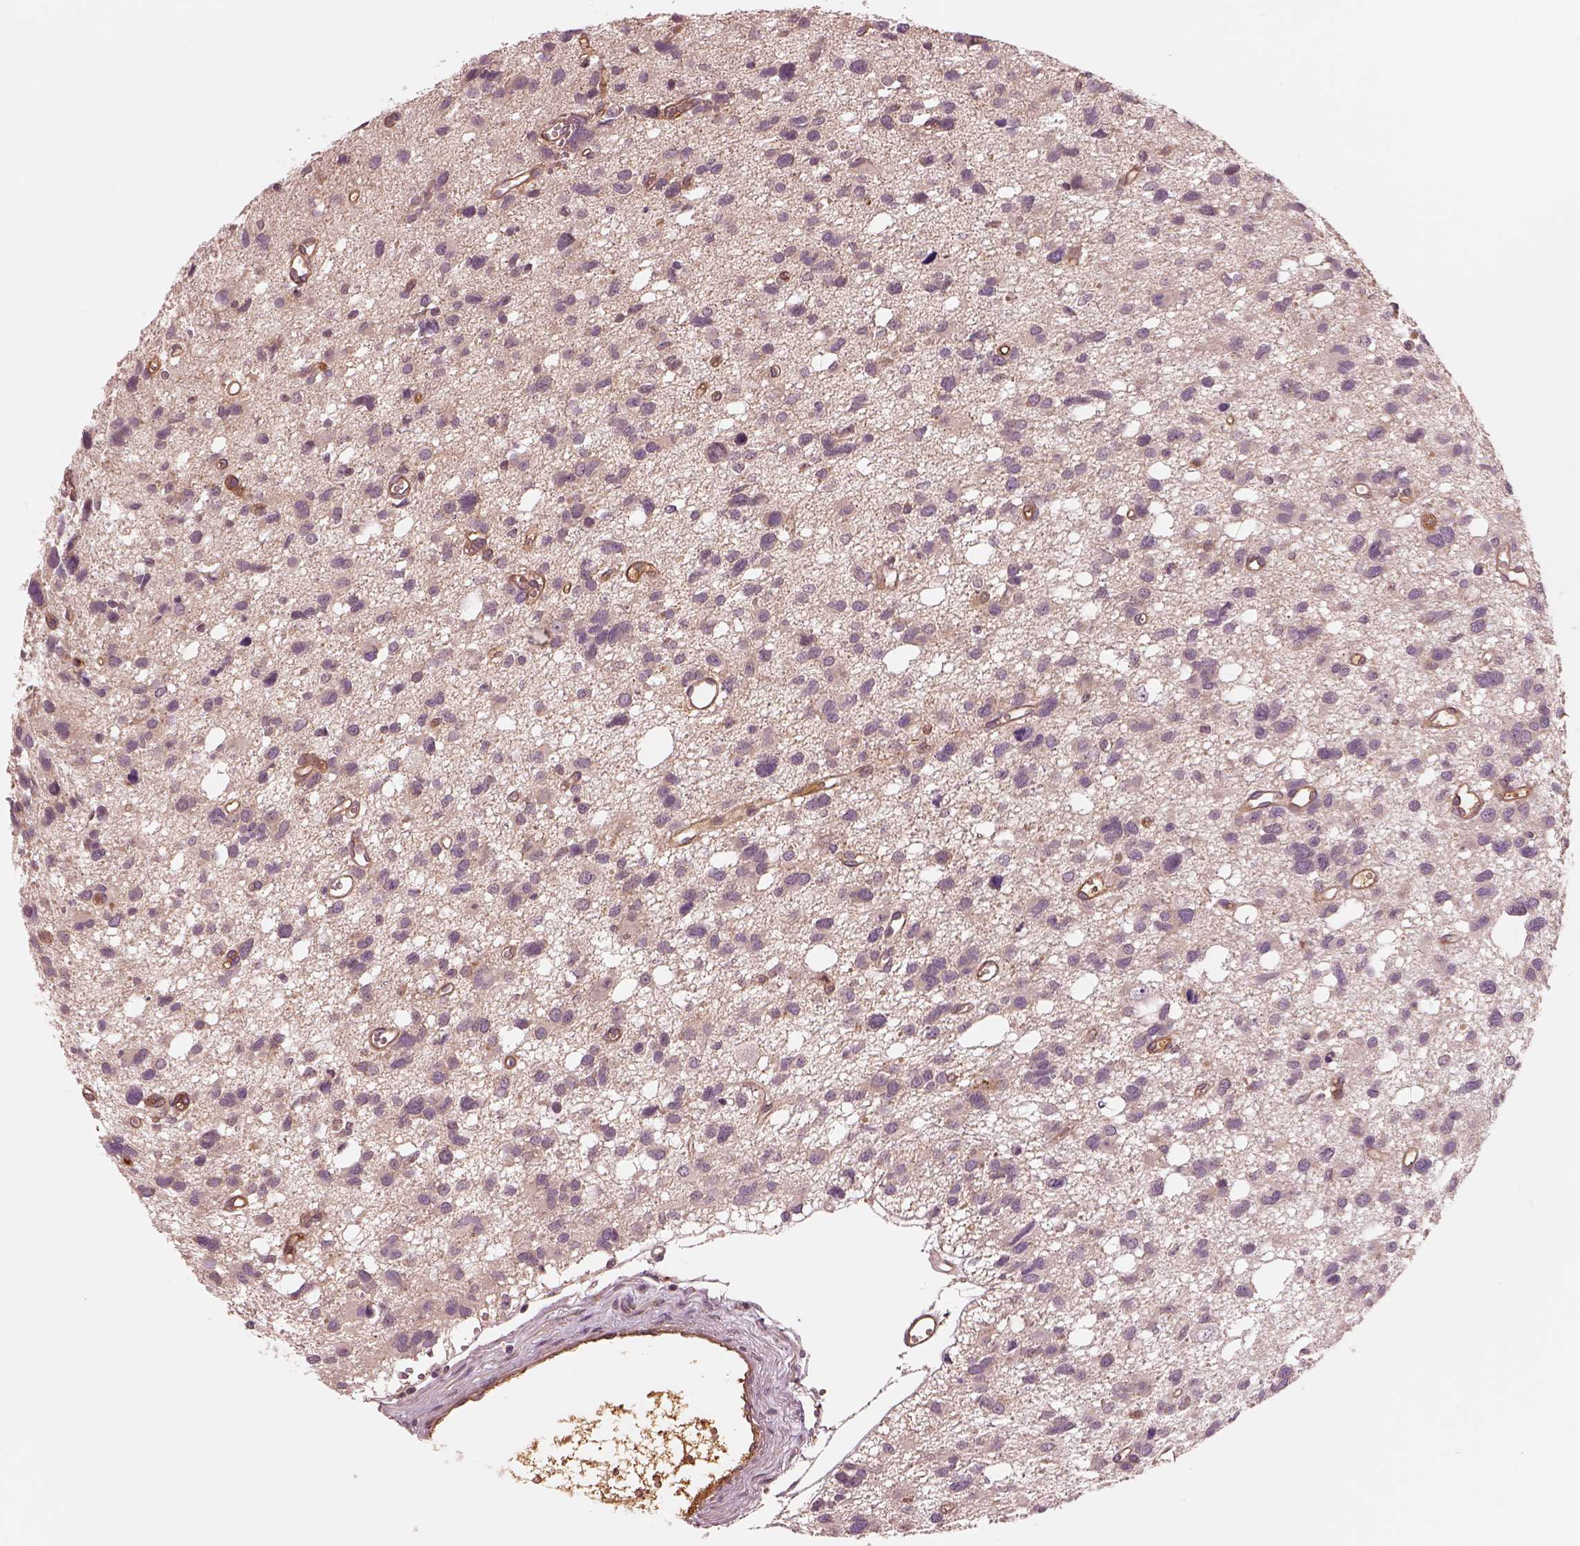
{"staining": {"intensity": "negative", "quantity": "none", "location": "none"}, "tissue": "glioma", "cell_type": "Tumor cells", "image_type": "cancer", "snomed": [{"axis": "morphology", "description": "Glioma, malignant, High grade"}, {"axis": "topography", "description": "Brain"}], "caption": "This is an immunohistochemistry micrograph of human high-grade glioma (malignant). There is no staining in tumor cells.", "gene": "ASCC2", "patient": {"sex": "male", "age": 23}}